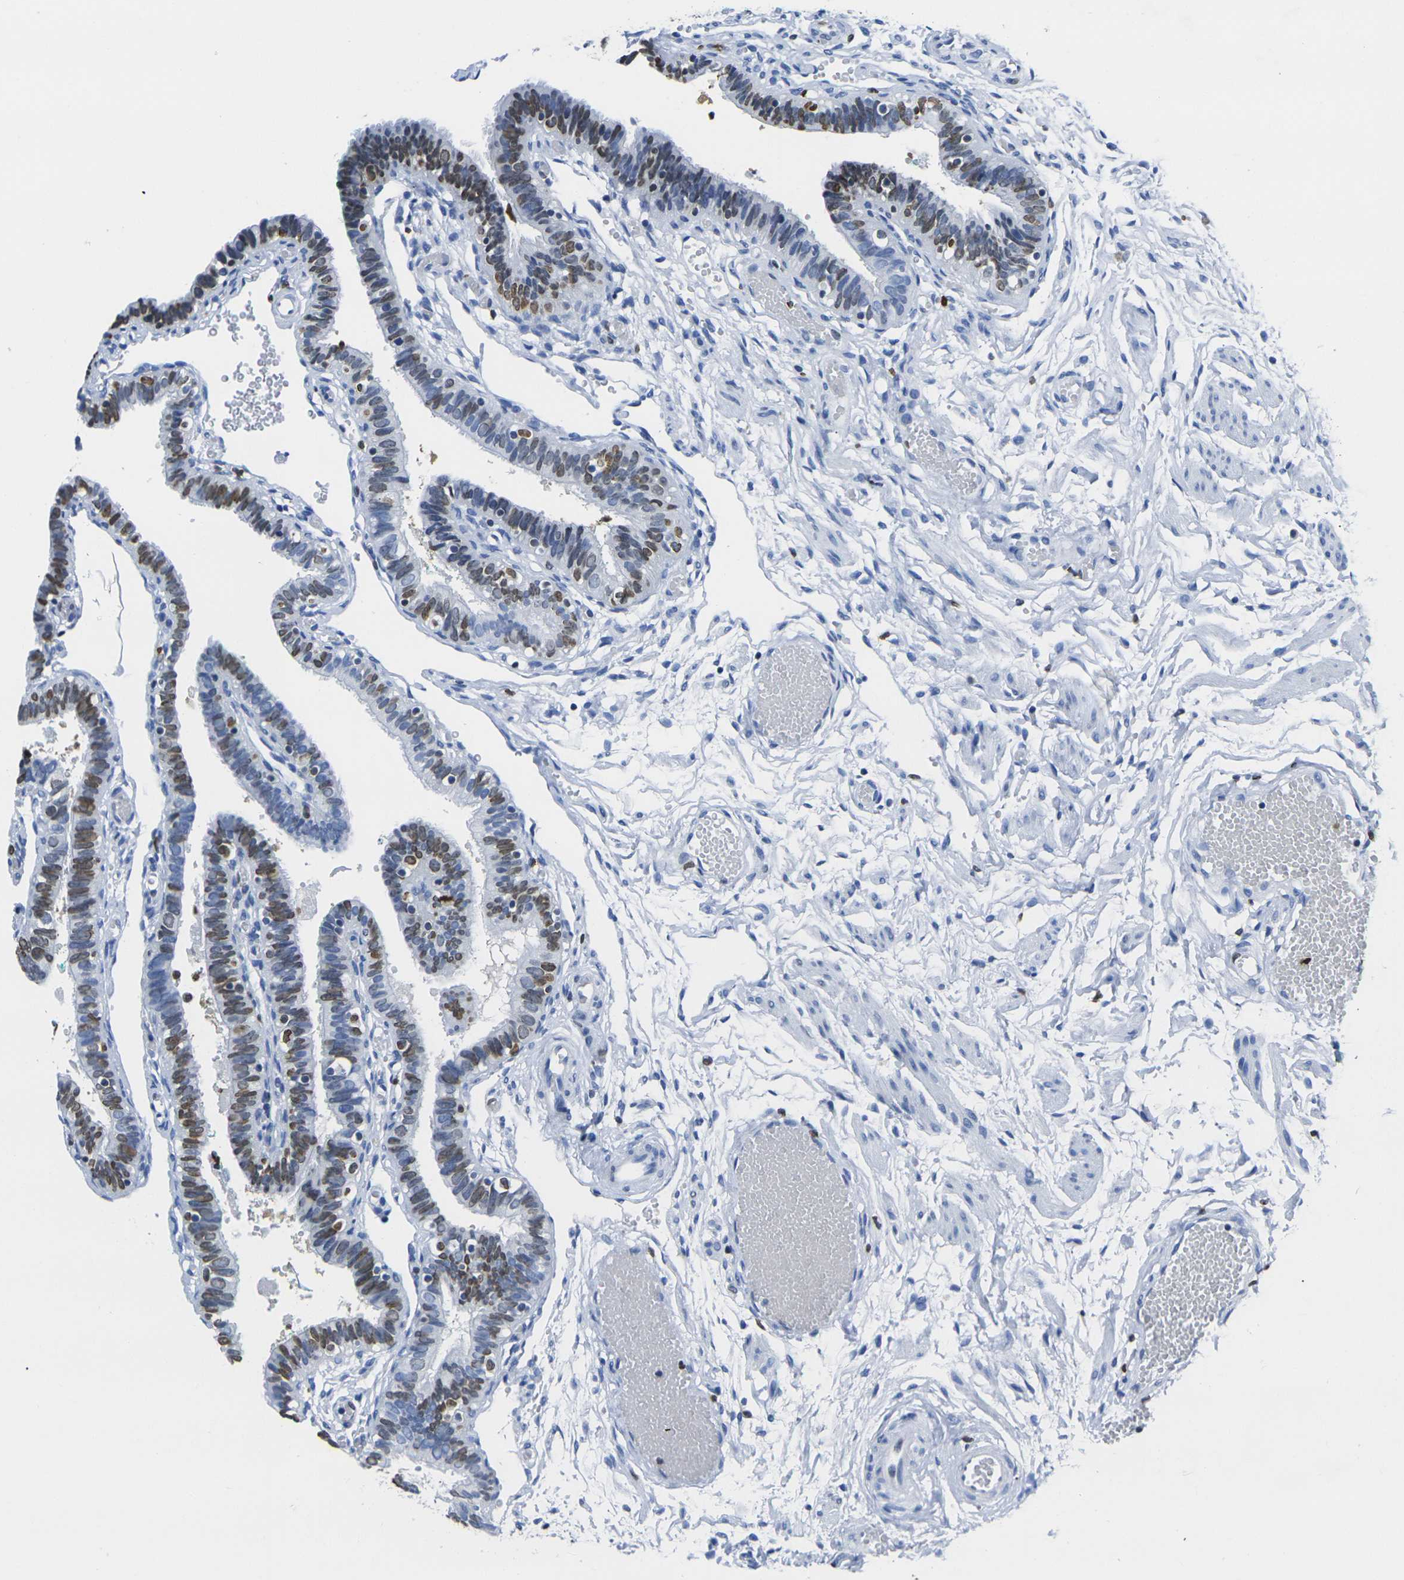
{"staining": {"intensity": "strong", "quantity": "25%-75%", "location": "nuclear"}, "tissue": "fallopian tube", "cell_type": "Glandular cells", "image_type": "normal", "snomed": [{"axis": "morphology", "description": "Normal tissue, NOS"}, {"axis": "topography", "description": "Fallopian tube"}], "caption": "An image of human fallopian tube stained for a protein shows strong nuclear brown staining in glandular cells. (Brightfield microscopy of DAB IHC at high magnification).", "gene": "DRAXIN", "patient": {"sex": "female", "age": 46}}